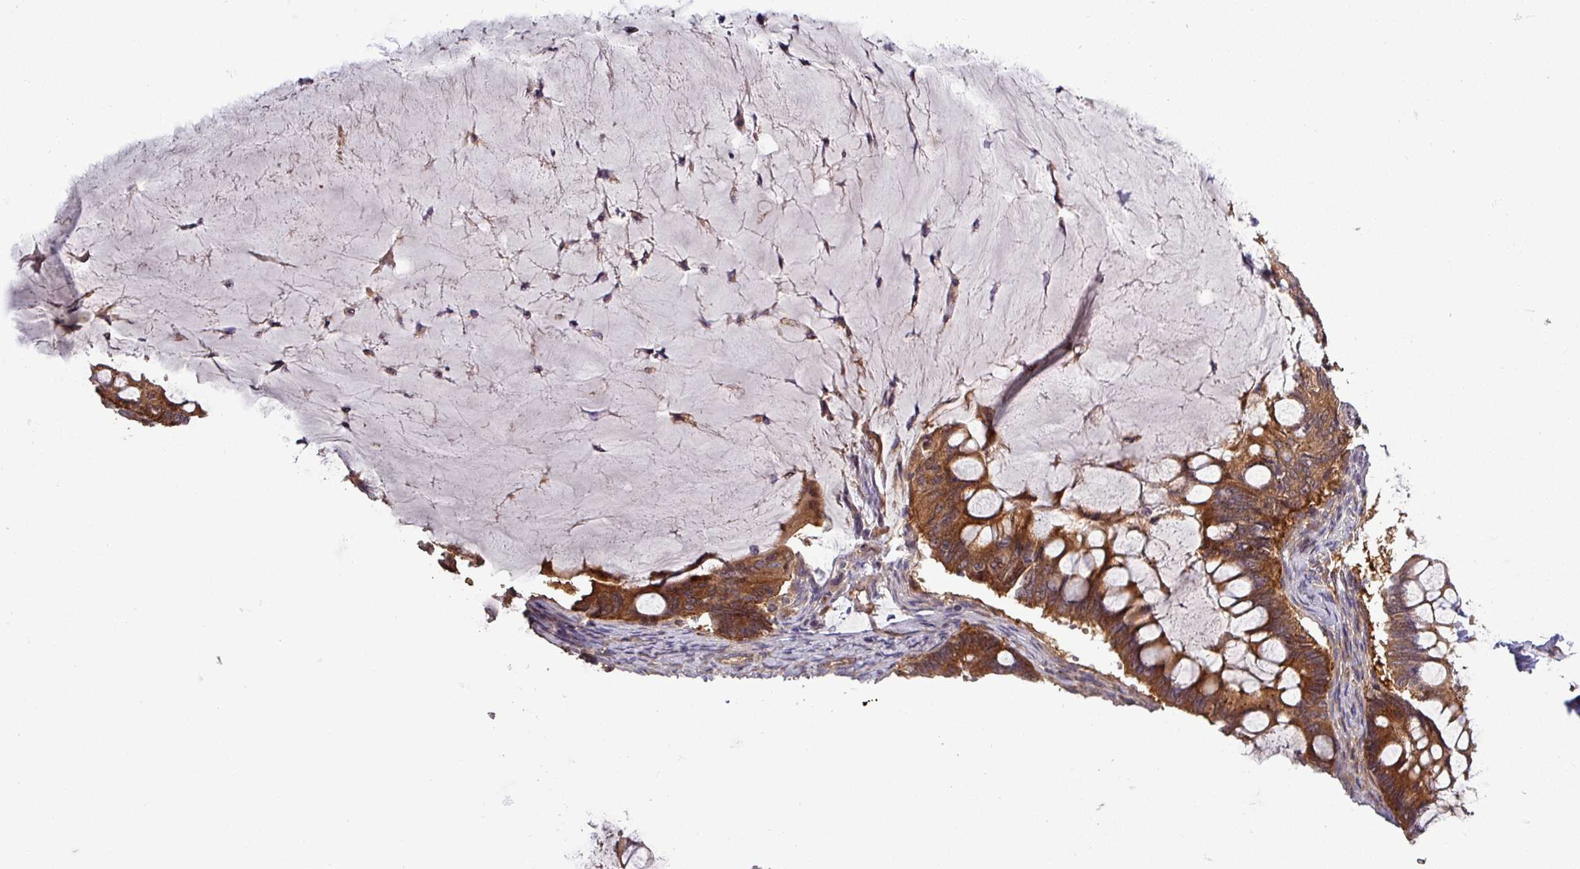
{"staining": {"intensity": "strong", "quantity": ">75%", "location": "cytoplasmic/membranous"}, "tissue": "ovarian cancer", "cell_type": "Tumor cells", "image_type": "cancer", "snomed": [{"axis": "morphology", "description": "Cystadenocarcinoma, mucinous, NOS"}, {"axis": "topography", "description": "Ovary"}], "caption": "Brown immunohistochemical staining in ovarian cancer reveals strong cytoplasmic/membranous staining in about >75% of tumor cells. (DAB (3,3'-diaminobenzidine) IHC, brown staining for protein, blue staining for nuclei).", "gene": "SIRPB2", "patient": {"sex": "female", "age": 61}}